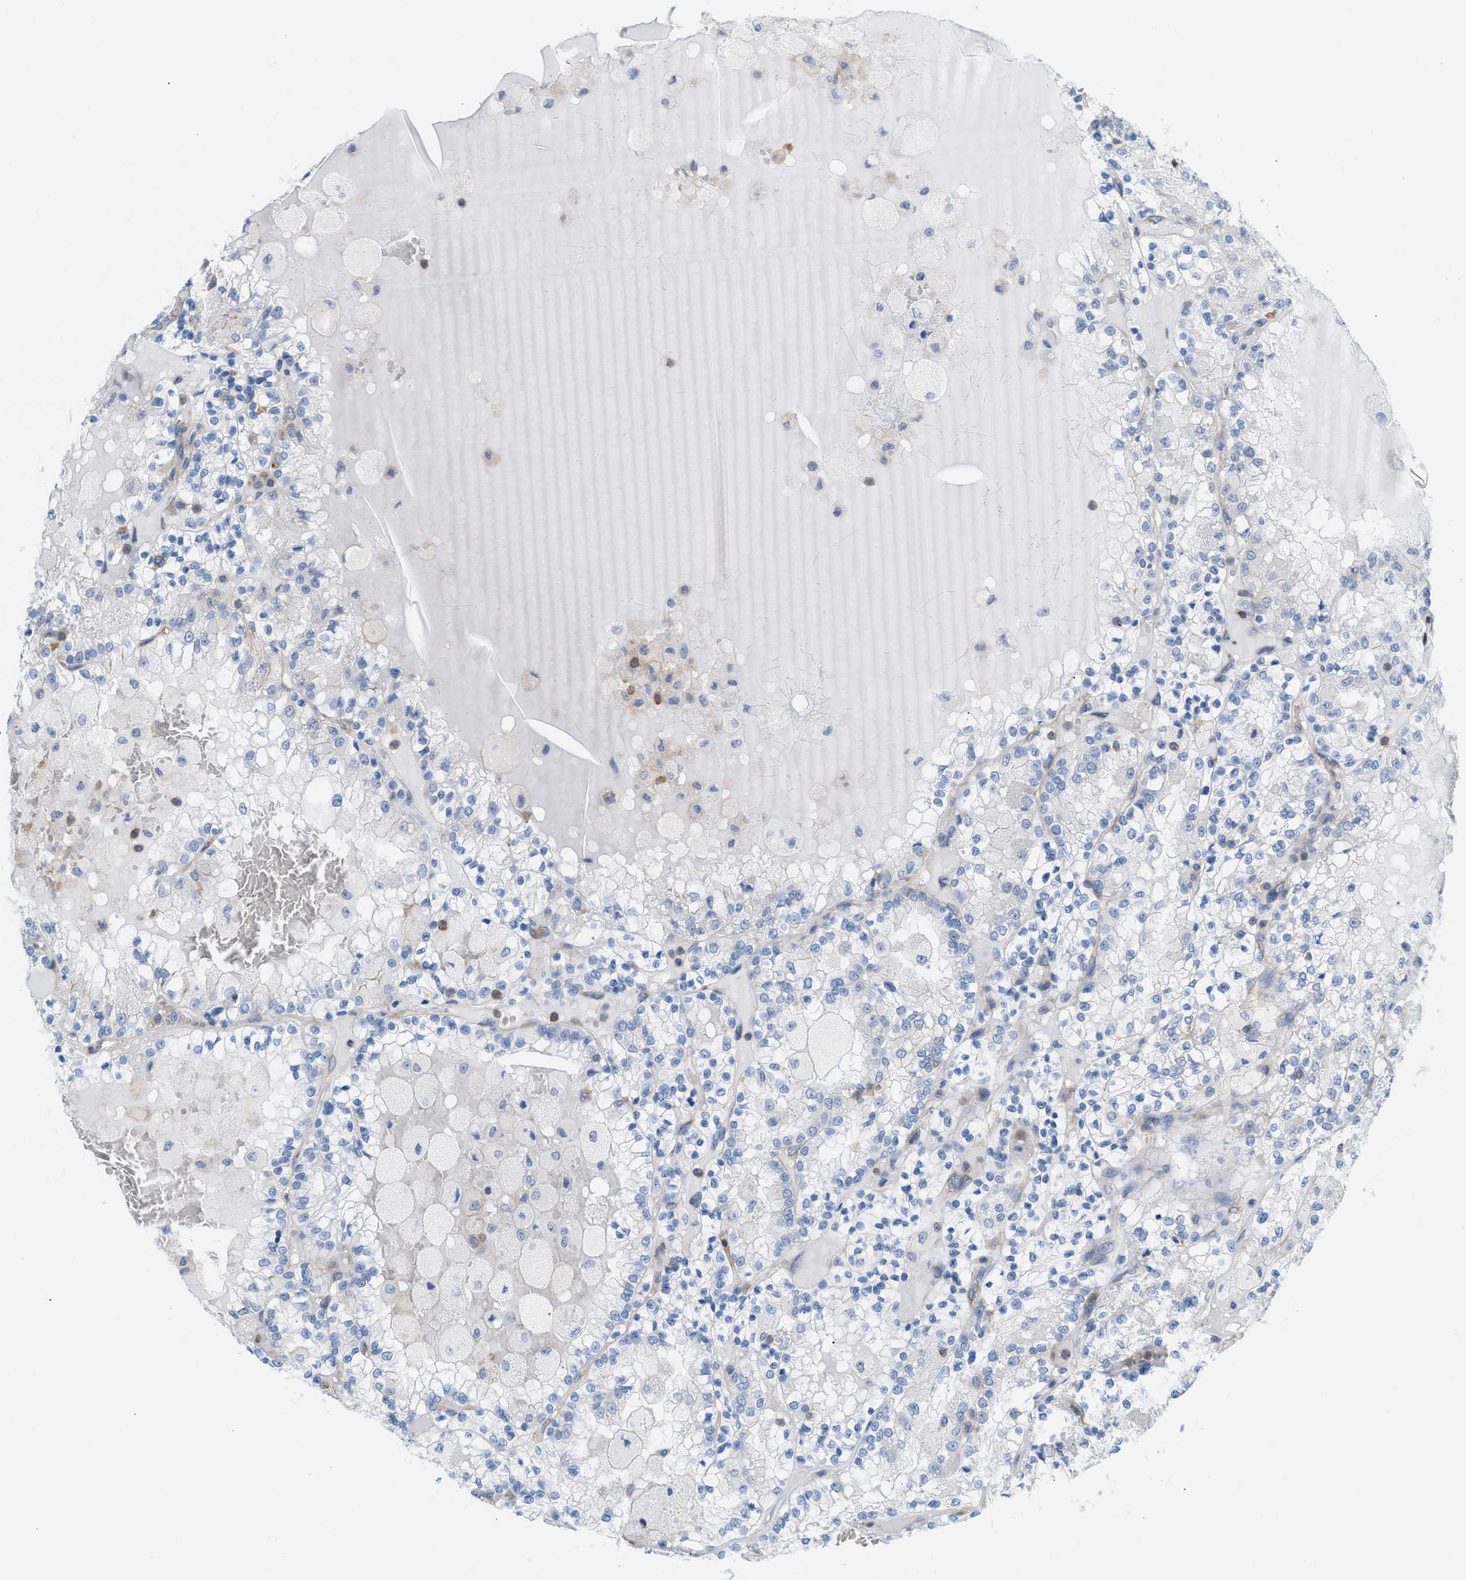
{"staining": {"intensity": "negative", "quantity": "none", "location": "none"}, "tissue": "renal cancer", "cell_type": "Tumor cells", "image_type": "cancer", "snomed": [{"axis": "morphology", "description": "Adenocarcinoma, NOS"}, {"axis": "topography", "description": "Kidney"}], "caption": "Image shows no significant protein positivity in tumor cells of renal adenocarcinoma.", "gene": "IL16", "patient": {"sex": "female", "age": 56}}